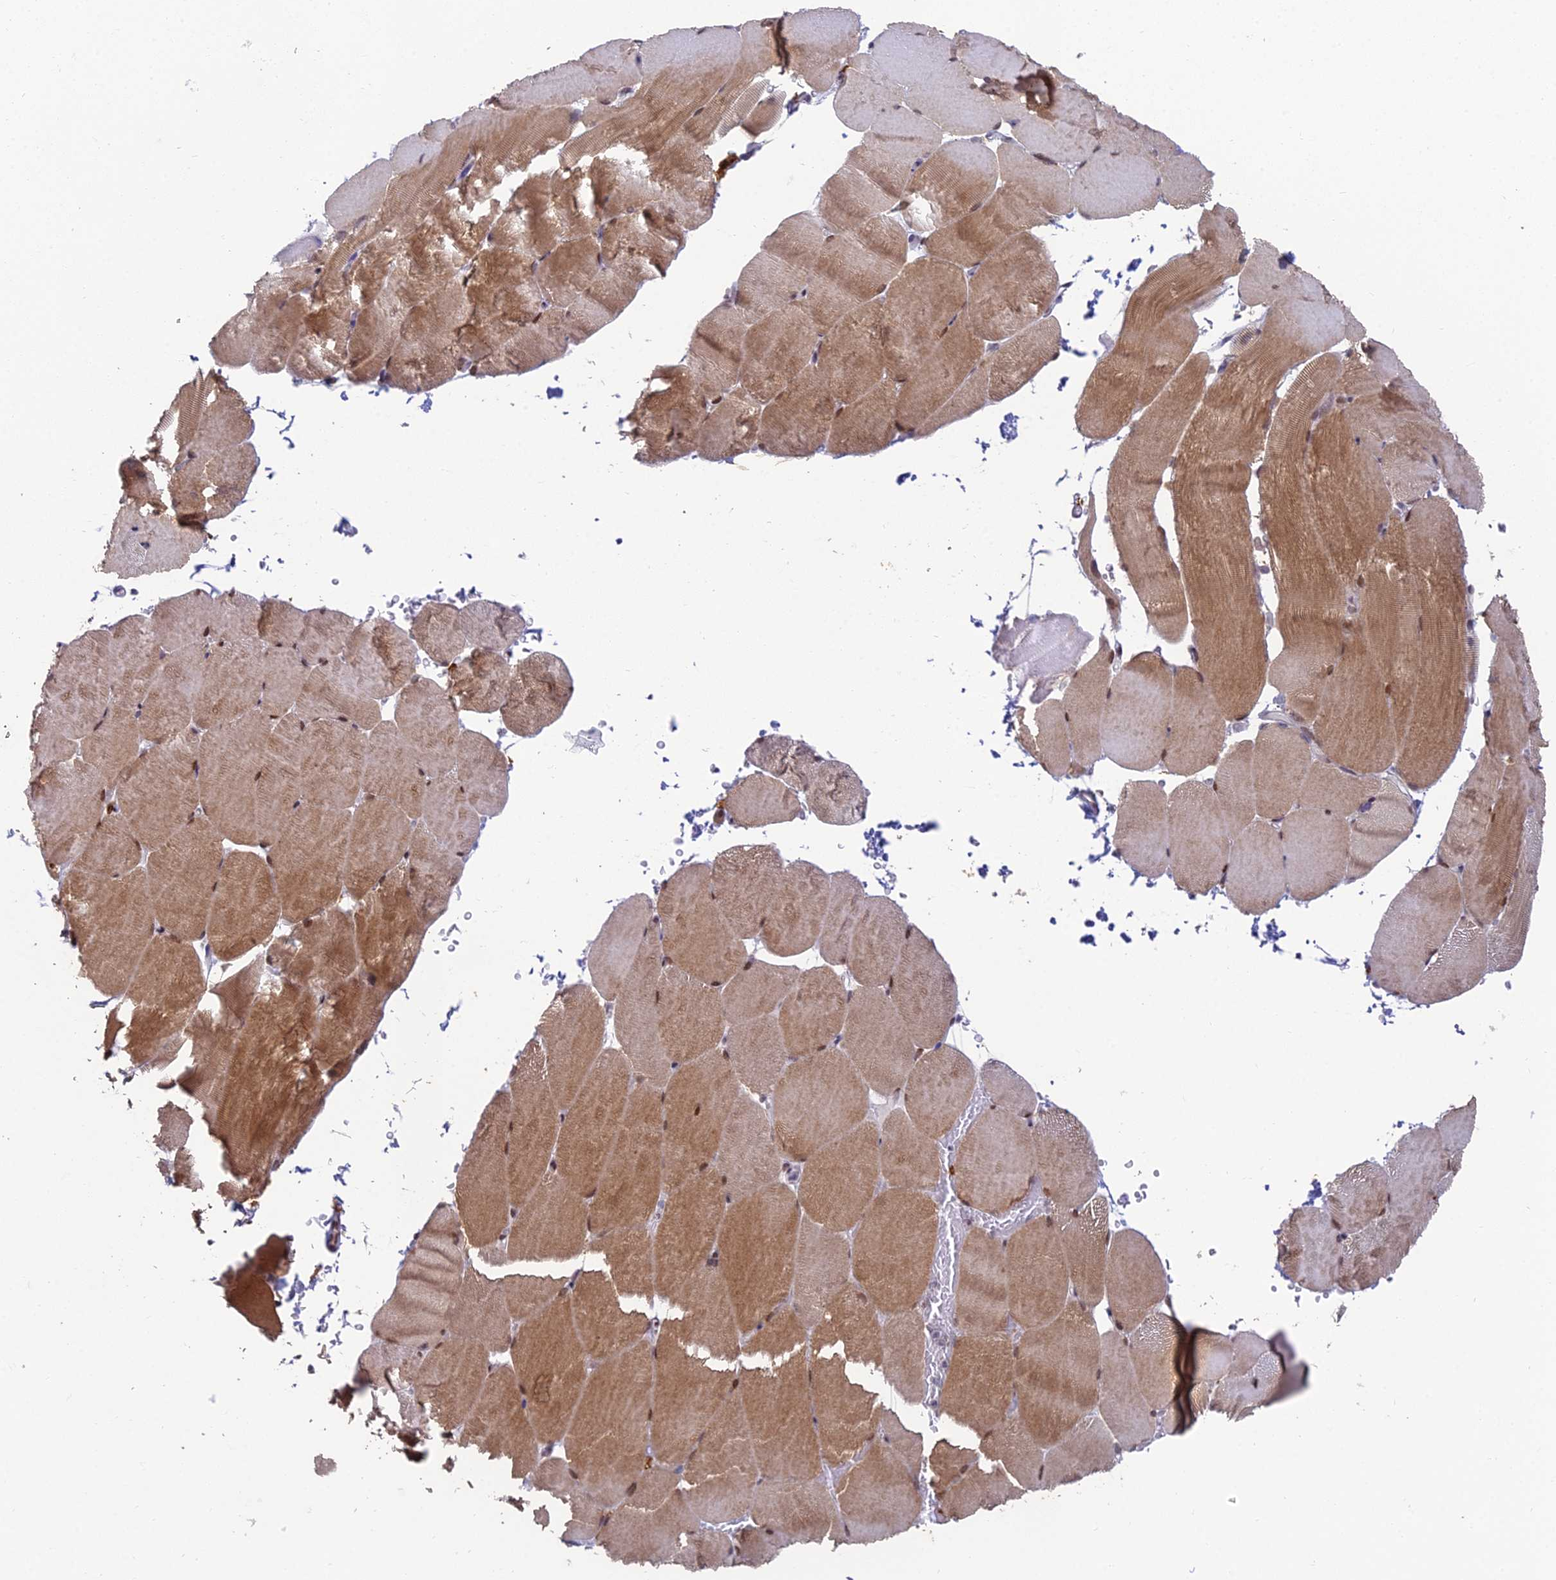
{"staining": {"intensity": "moderate", "quantity": ">75%", "location": "cytoplasmic/membranous,nuclear"}, "tissue": "skeletal muscle", "cell_type": "Myocytes", "image_type": "normal", "snomed": [{"axis": "morphology", "description": "Normal tissue, NOS"}, {"axis": "topography", "description": "Skeletal muscle"}, {"axis": "topography", "description": "Parathyroid gland"}], "caption": "Skeletal muscle stained with immunohistochemistry demonstrates moderate cytoplasmic/membranous,nuclear positivity in about >75% of myocytes.", "gene": "ABHD17A", "patient": {"sex": "female", "age": 37}}